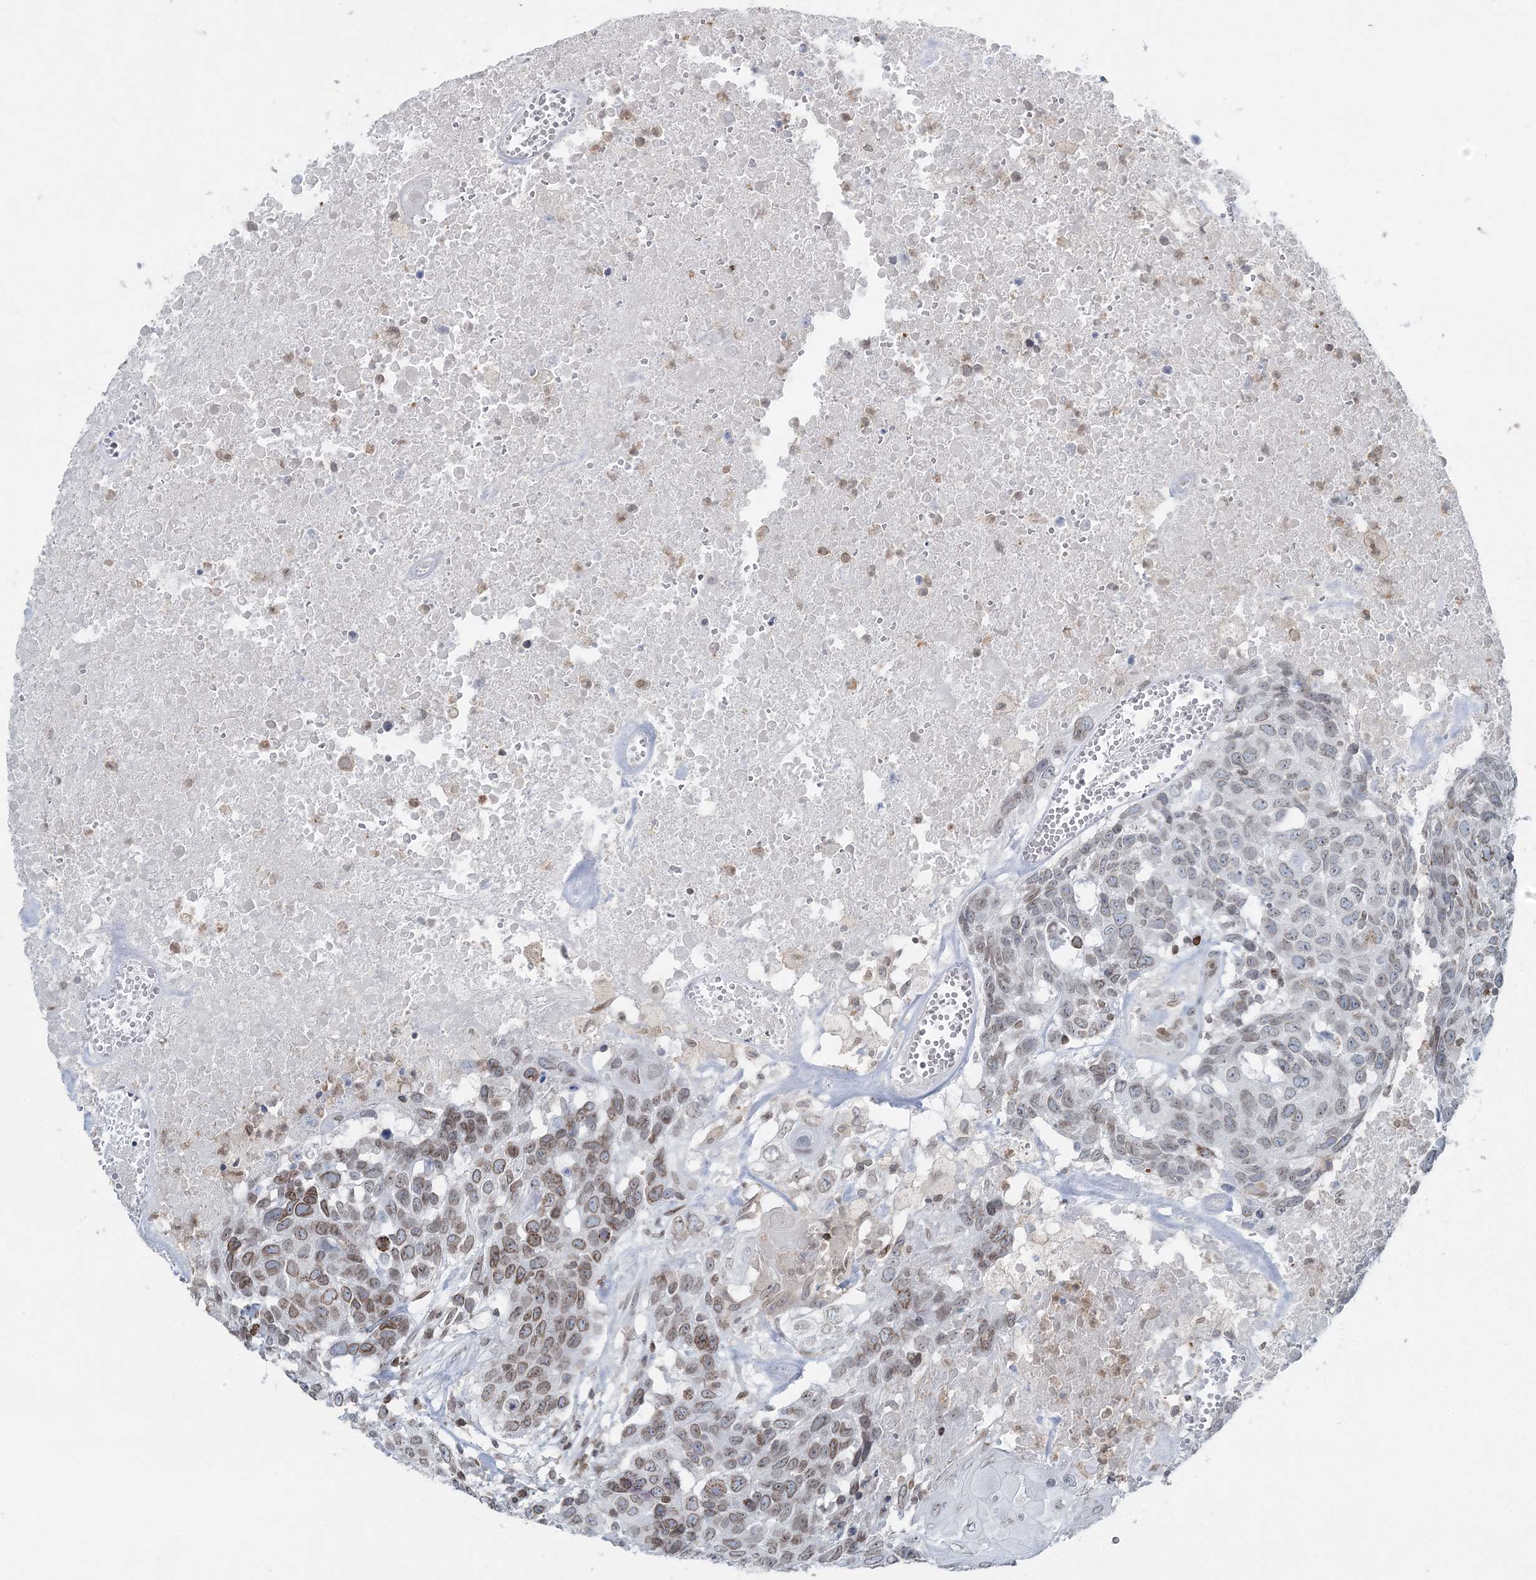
{"staining": {"intensity": "moderate", "quantity": "25%-75%", "location": "cytoplasmic/membranous,nuclear"}, "tissue": "head and neck cancer", "cell_type": "Tumor cells", "image_type": "cancer", "snomed": [{"axis": "morphology", "description": "Squamous cell carcinoma, NOS"}, {"axis": "topography", "description": "Head-Neck"}], "caption": "Head and neck cancer stained with a protein marker reveals moderate staining in tumor cells.", "gene": "GJD4", "patient": {"sex": "male", "age": 66}}